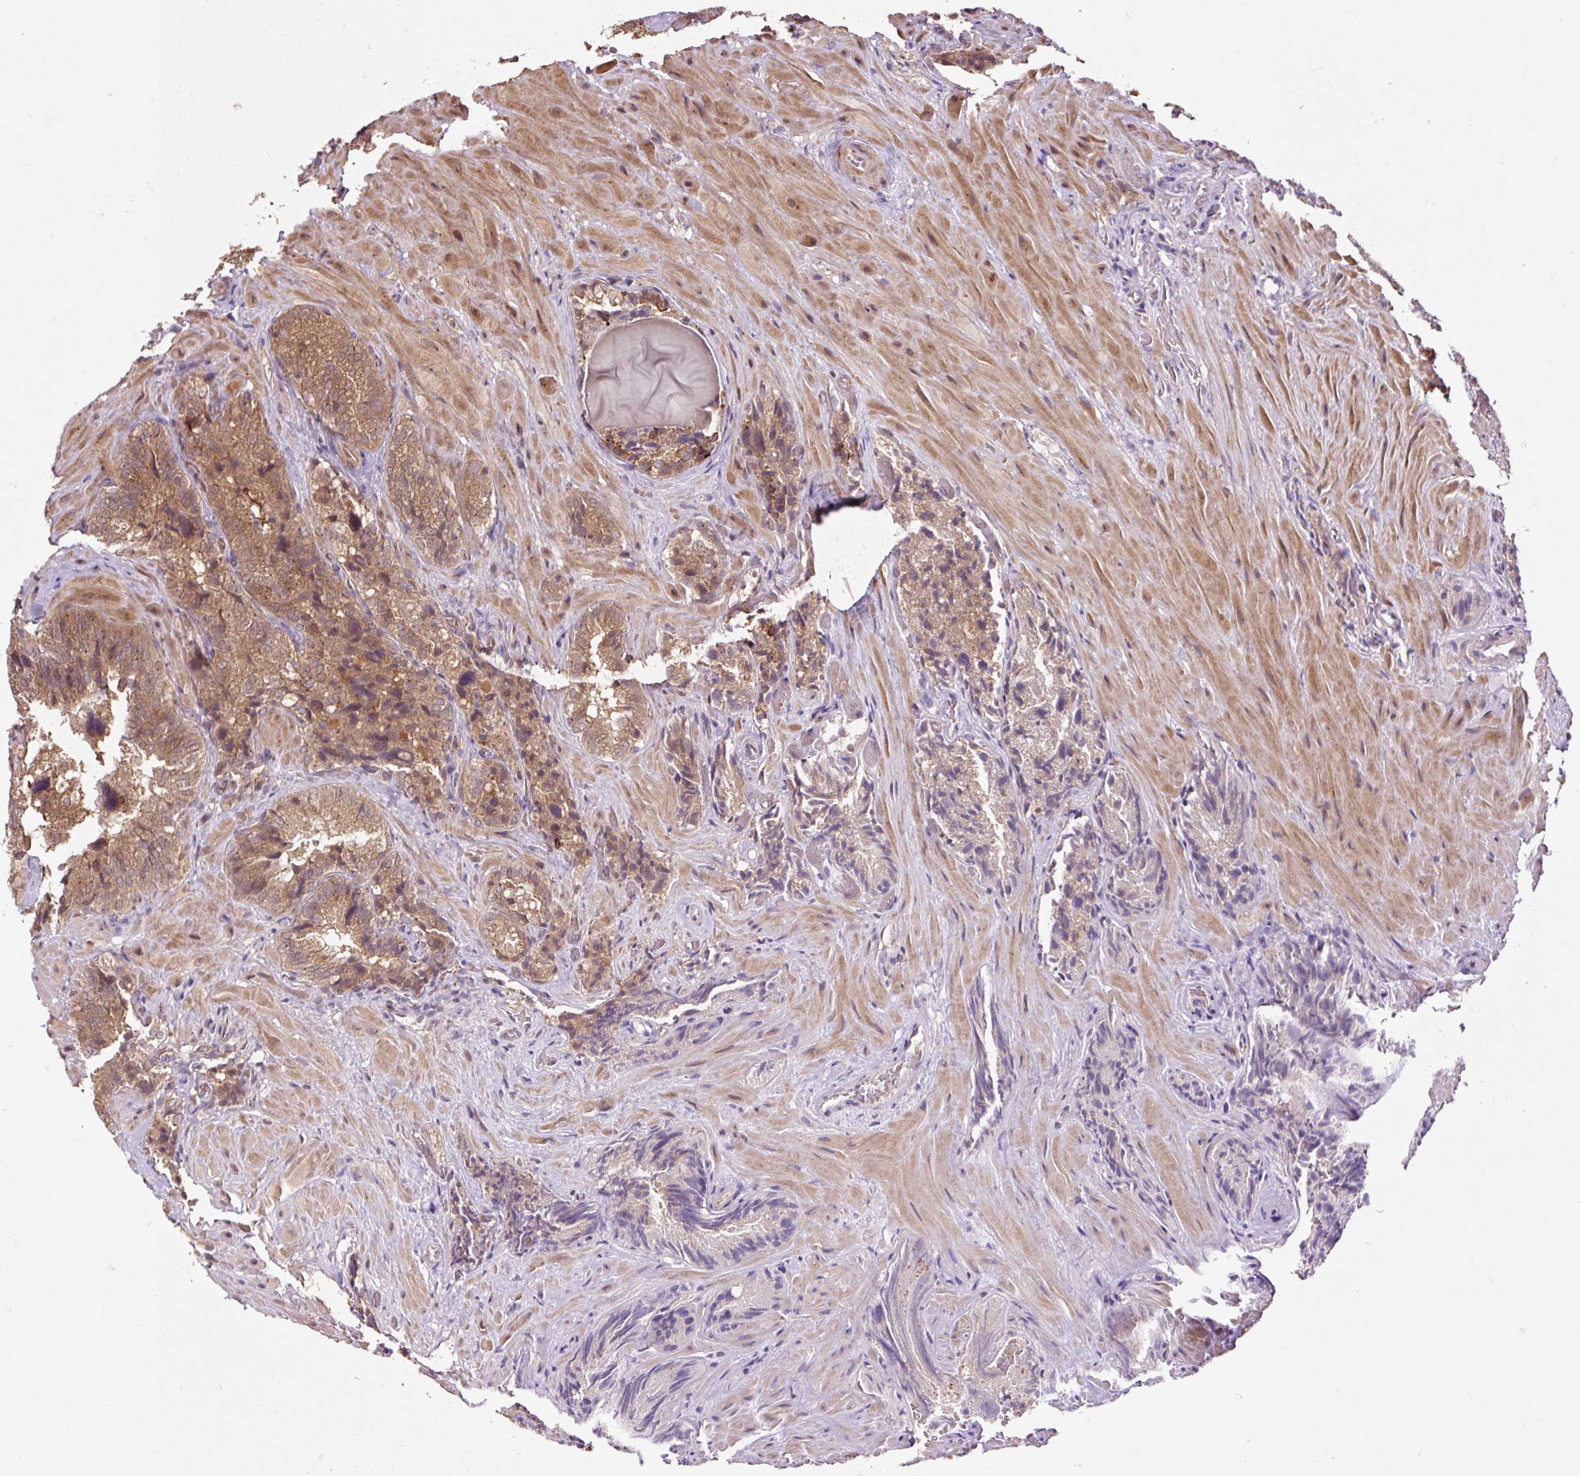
{"staining": {"intensity": "moderate", "quantity": ">75%", "location": "cytoplasmic/membranous"}, "tissue": "seminal vesicle", "cell_type": "Glandular cells", "image_type": "normal", "snomed": [{"axis": "morphology", "description": "Normal tissue, NOS"}, {"axis": "topography", "description": "Prostate and seminal vesicle, NOS"}, {"axis": "topography", "description": "Prostate"}, {"axis": "topography", "description": "Seminal veicle"}], "caption": "A histopathology image of seminal vesicle stained for a protein shows moderate cytoplasmic/membranous brown staining in glandular cells. The protein is stained brown, and the nuclei are stained in blue (DAB (3,3'-diaminobenzidine) IHC with brightfield microscopy, high magnification).", "gene": "MMS19", "patient": {"sex": "male", "age": 67}}